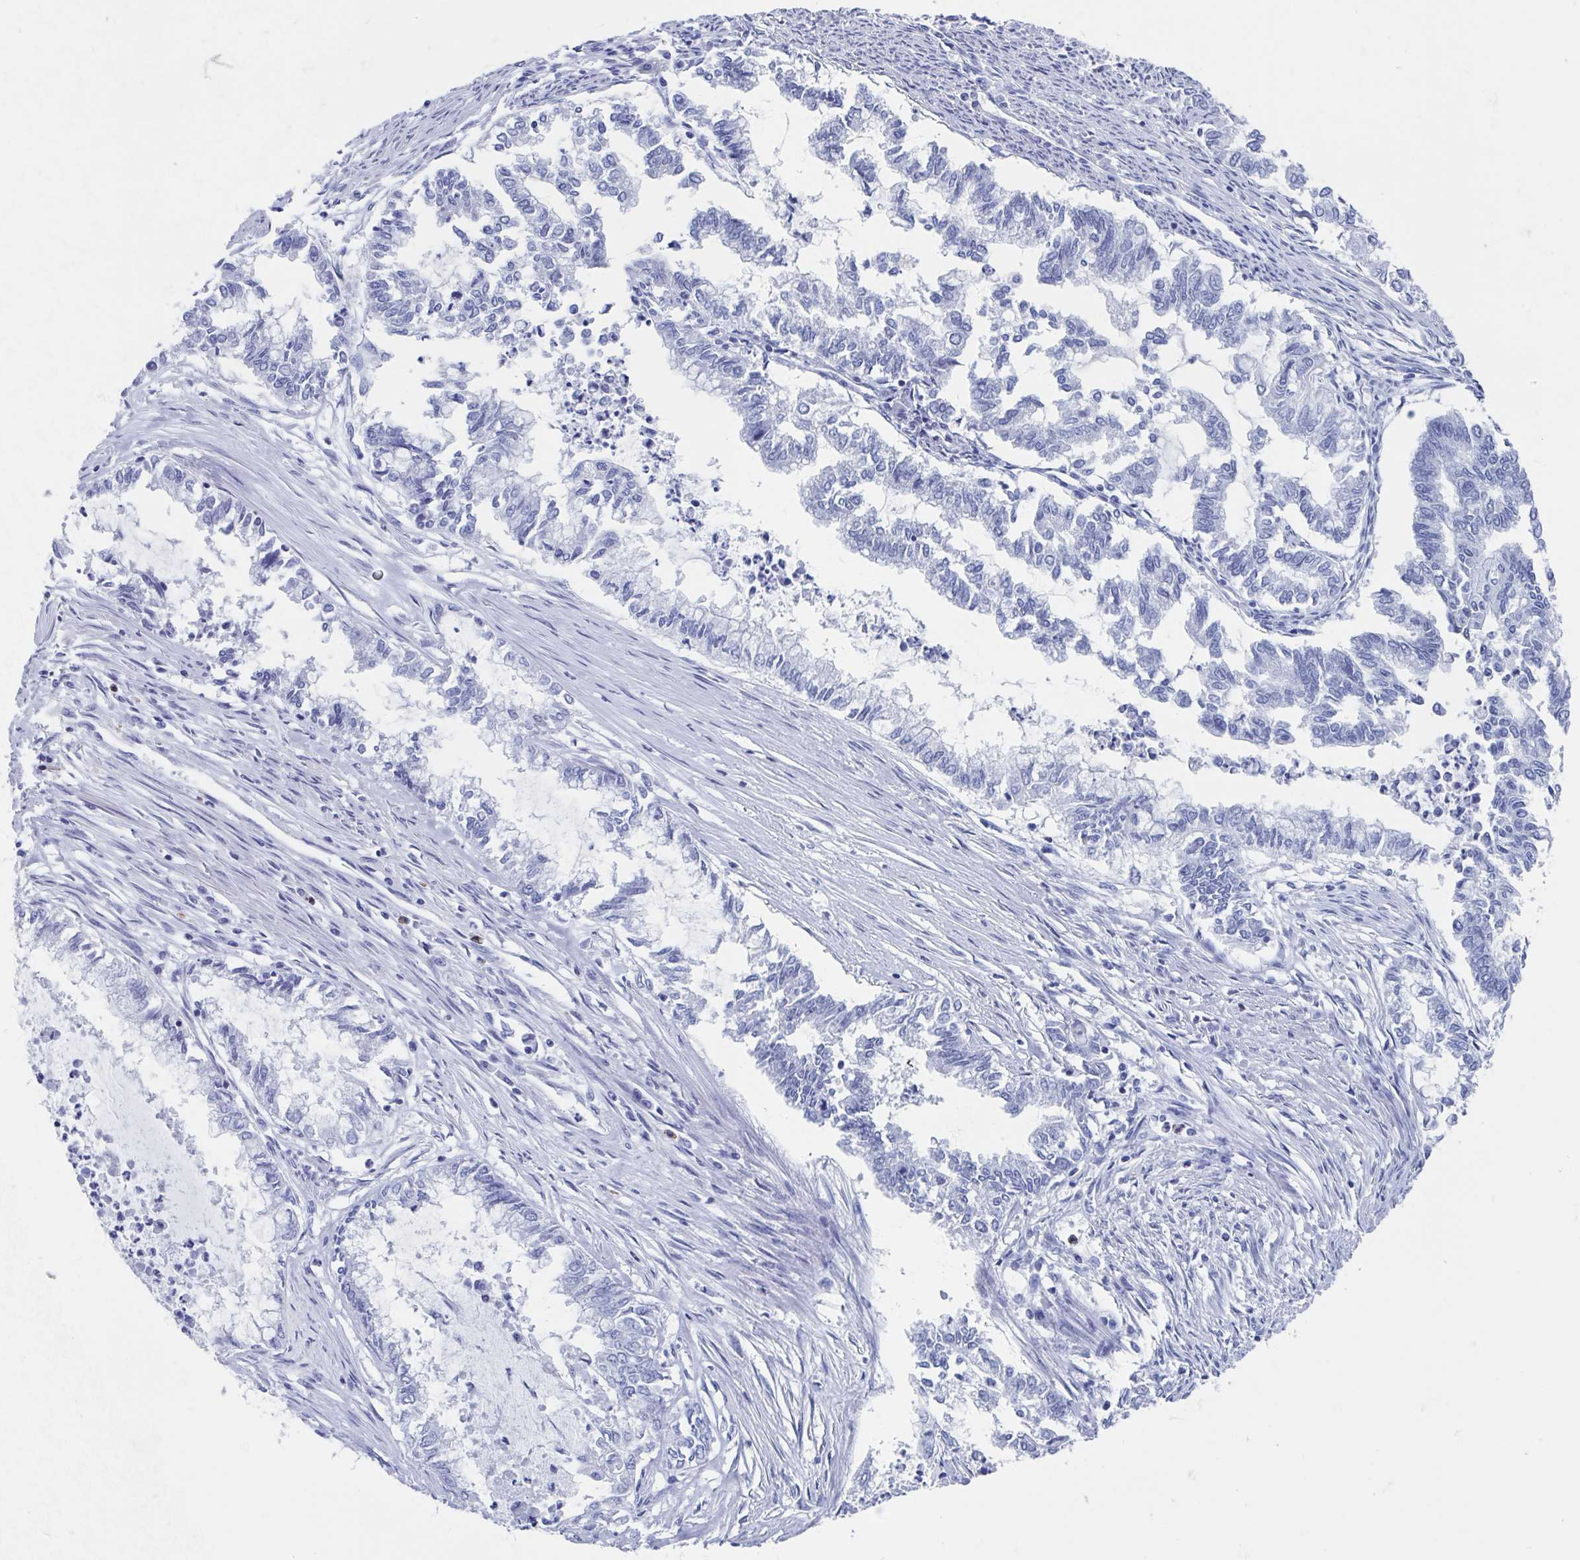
{"staining": {"intensity": "negative", "quantity": "none", "location": "none"}, "tissue": "endometrial cancer", "cell_type": "Tumor cells", "image_type": "cancer", "snomed": [{"axis": "morphology", "description": "Adenocarcinoma, NOS"}, {"axis": "topography", "description": "Endometrium"}], "caption": "Endometrial adenocarcinoma was stained to show a protein in brown. There is no significant staining in tumor cells.", "gene": "SHCBP1L", "patient": {"sex": "female", "age": 79}}